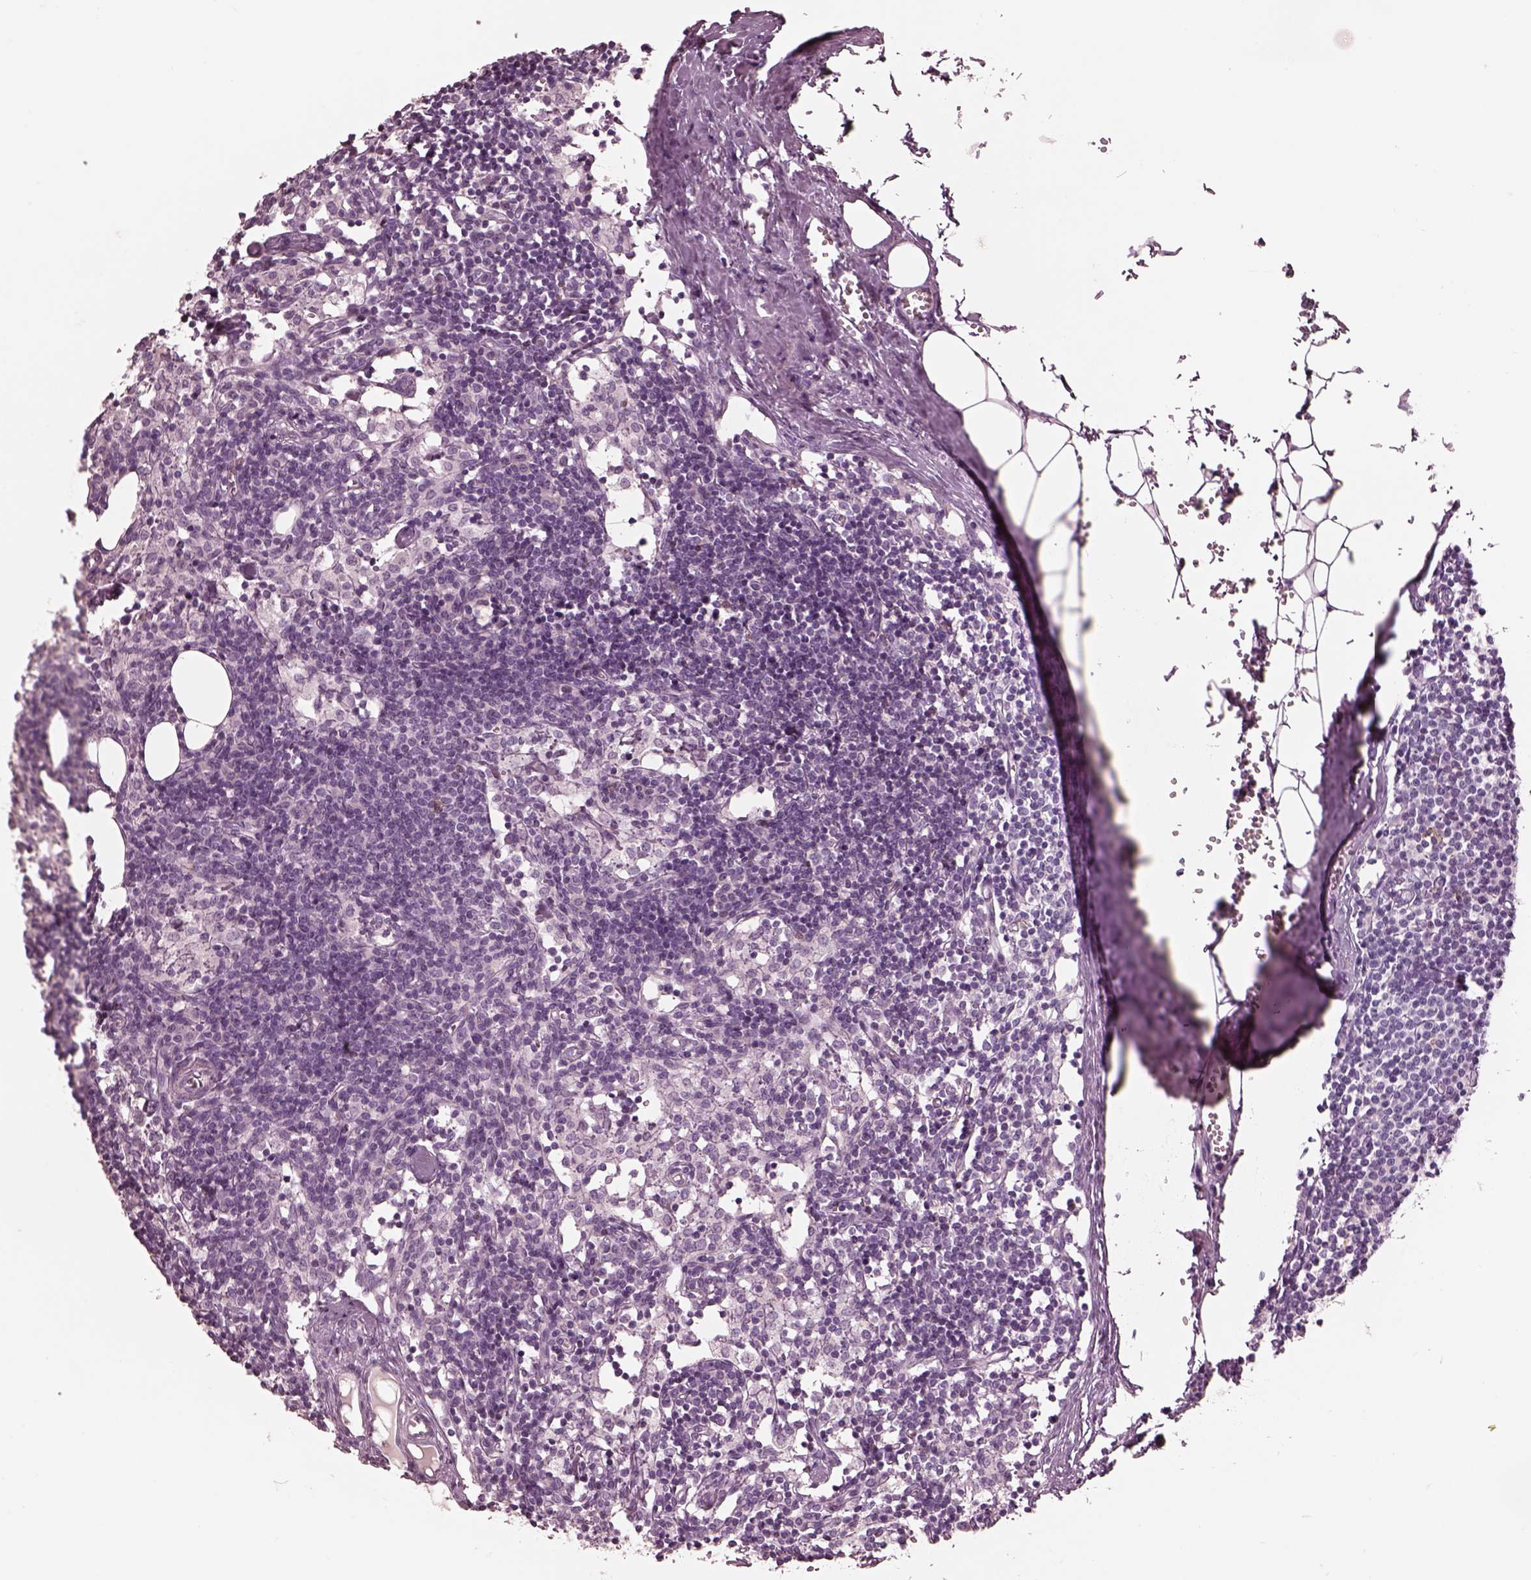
{"staining": {"intensity": "strong", "quantity": "<25%", "location": "cytoplasmic/membranous"}, "tissue": "lymph node", "cell_type": "Germinal center cells", "image_type": "normal", "snomed": [{"axis": "morphology", "description": "Normal tissue, NOS"}, {"axis": "topography", "description": "Lymph node"}], "caption": "IHC of normal lymph node demonstrates medium levels of strong cytoplasmic/membranous positivity in about <25% of germinal center cells. (IHC, brightfield microscopy, high magnification).", "gene": "PDCD1", "patient": {"sex": "female", "age": 52}}